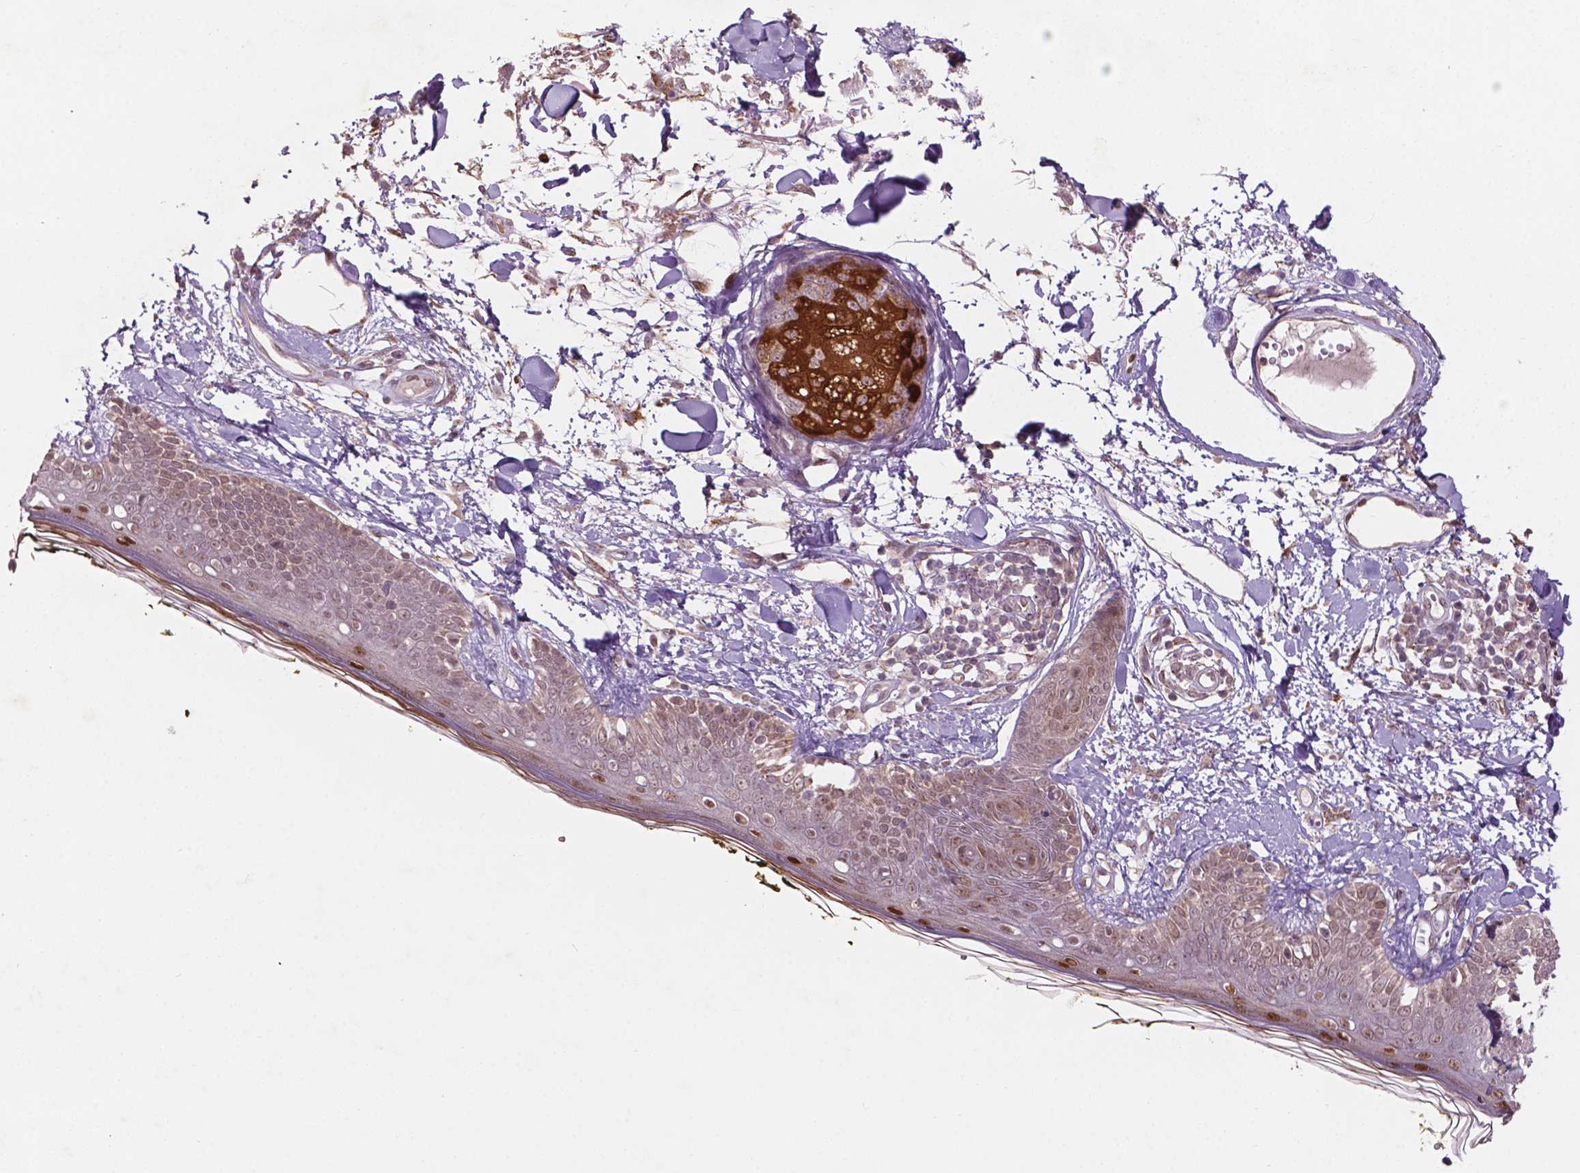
{"staining": {"intensity": "negative", "quantity": "none", "location": "none"}, "tissue": "skin", "cell_type": "Fibroblasts", "image_type": "normal", "snomed": [{"axis": "morphology", "description": "Normal tissue, NOS"}, {"axis": "topography", "description": "Skin"}], "caption": "Fibroblasts are negative for brown protein staining in unremarkable skin. (DAB IHC visualized using brightfield microscopy, high magnification).", "gene": "NFAT5", "patient": {"sex": "male", "age": 76}}